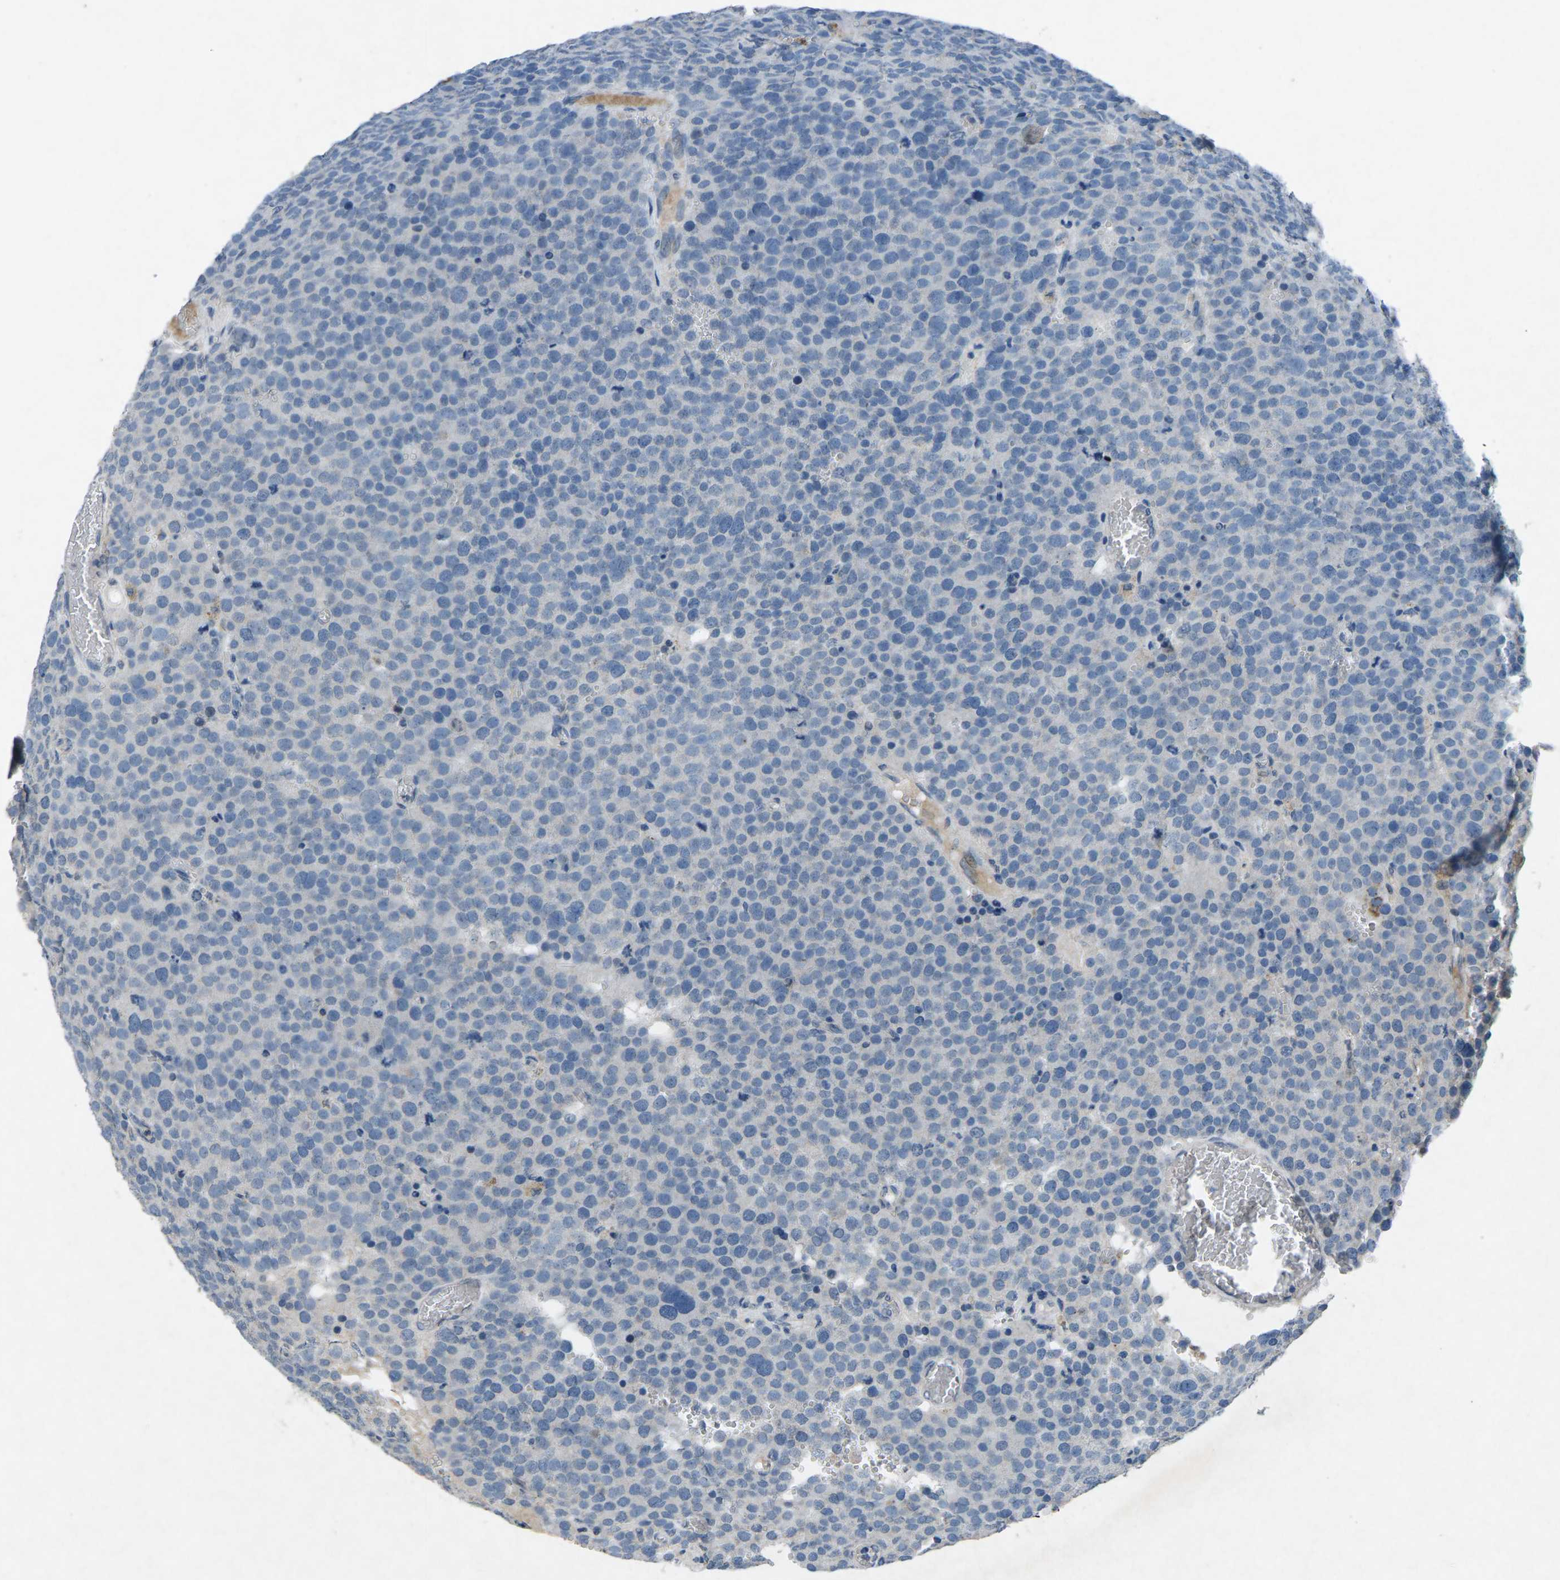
{"staining": {"intensity": "negative", "quantity": "none", "location": "none"}, "tissue": "testis cancer", "cell_type": "Tumor cells", "image_type": "cancer", "snomed": [{"axis": "morphology", "description": "Normal tissue, NOS"}, {"axis": "morphology", "description": "Seminoma, NOS"}, {"axis": "topography", "description": "Testis"}], "caption": "Testis cancer was stained to show a protein in brown. There is no significant positivity in tumor cells.", "gene": "PLG", "patient": {"sex": "male", "age": 71}}